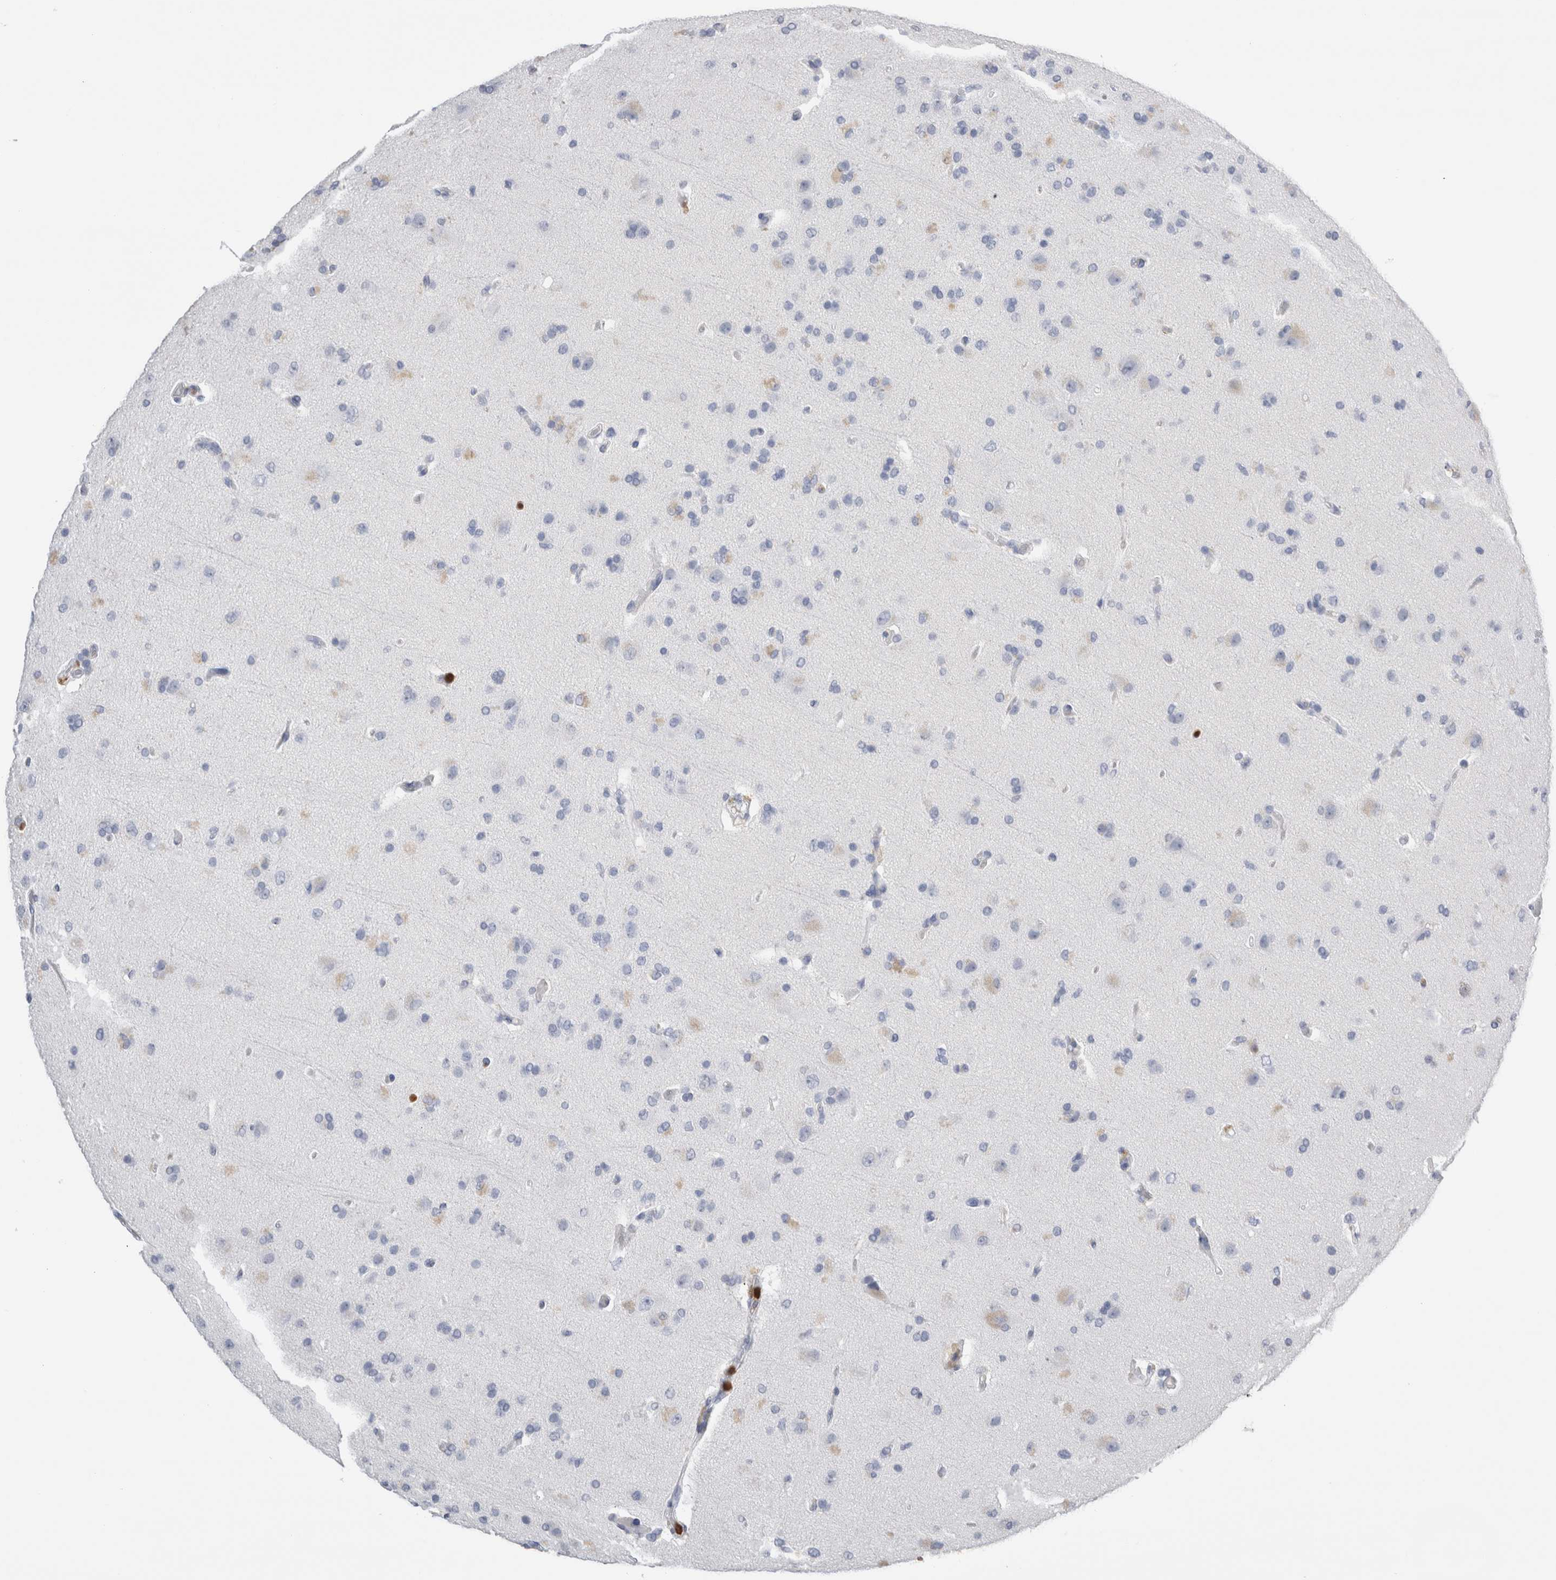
{"staining": {"intensity": "negative", "quantity": "none", "location": "none"}, "tissue": "glioma", "cell_type": "Tumor cells", "image_type": "cancer", "snomed": [{"axis": "morphology", "description": "Glioma, malignant, High grade"}, {"axis": "topography", "description": "Brain"}], "caption": "IHC micrograph of human glioma stained for a protein (brown), which displays no expression in tumor cells.", "gene": "S100A12", "patient": {"sex": "male", "age": 72}}